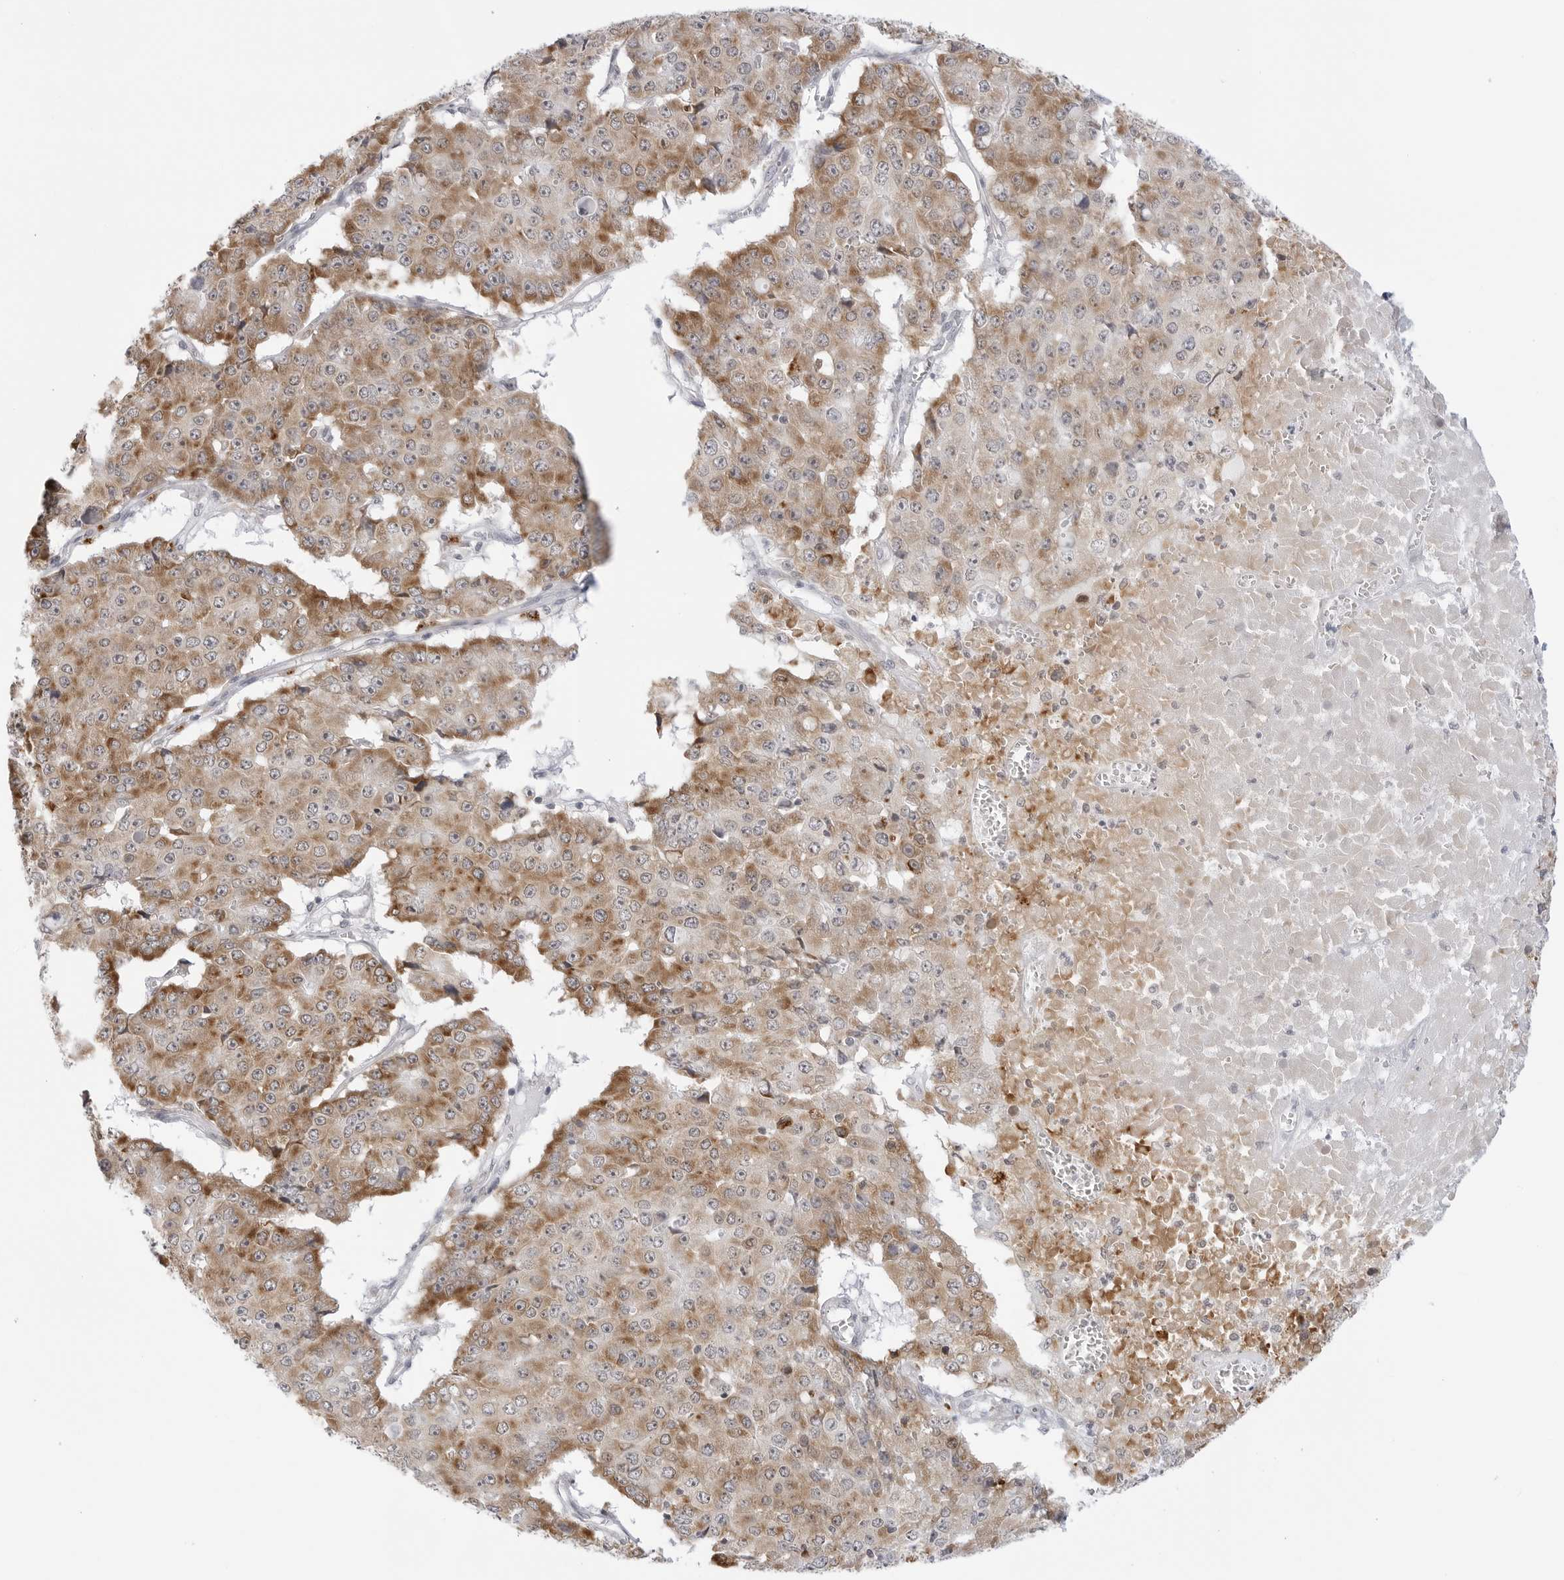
{"staining": {"intensity": "moderate", "quantity": ">75%", "location": "cytoplasmic/membranous"}, "tissue": "pancreatic cancer", "cell_type": "Tumor cells", "image_type": "cancer", "snomed": [{"axis": "morphology", "description": "Adenocarcinoma, NOS"}, {"axis": "topography", "description": "Pancreas"}], "caption": "An image of pancreatic adenocarcinoma stained for a protein displays moderate cytoplasmic/membranous brown staining in tumor cells. The staining was performed using DAB (3,3'-diaminobenzidine), with brown indicating positive protein expression. Nuclei are stained blue with hematoxylin.", "gene": "RPN1", "patient": {"sex": "male", "age": 50}}